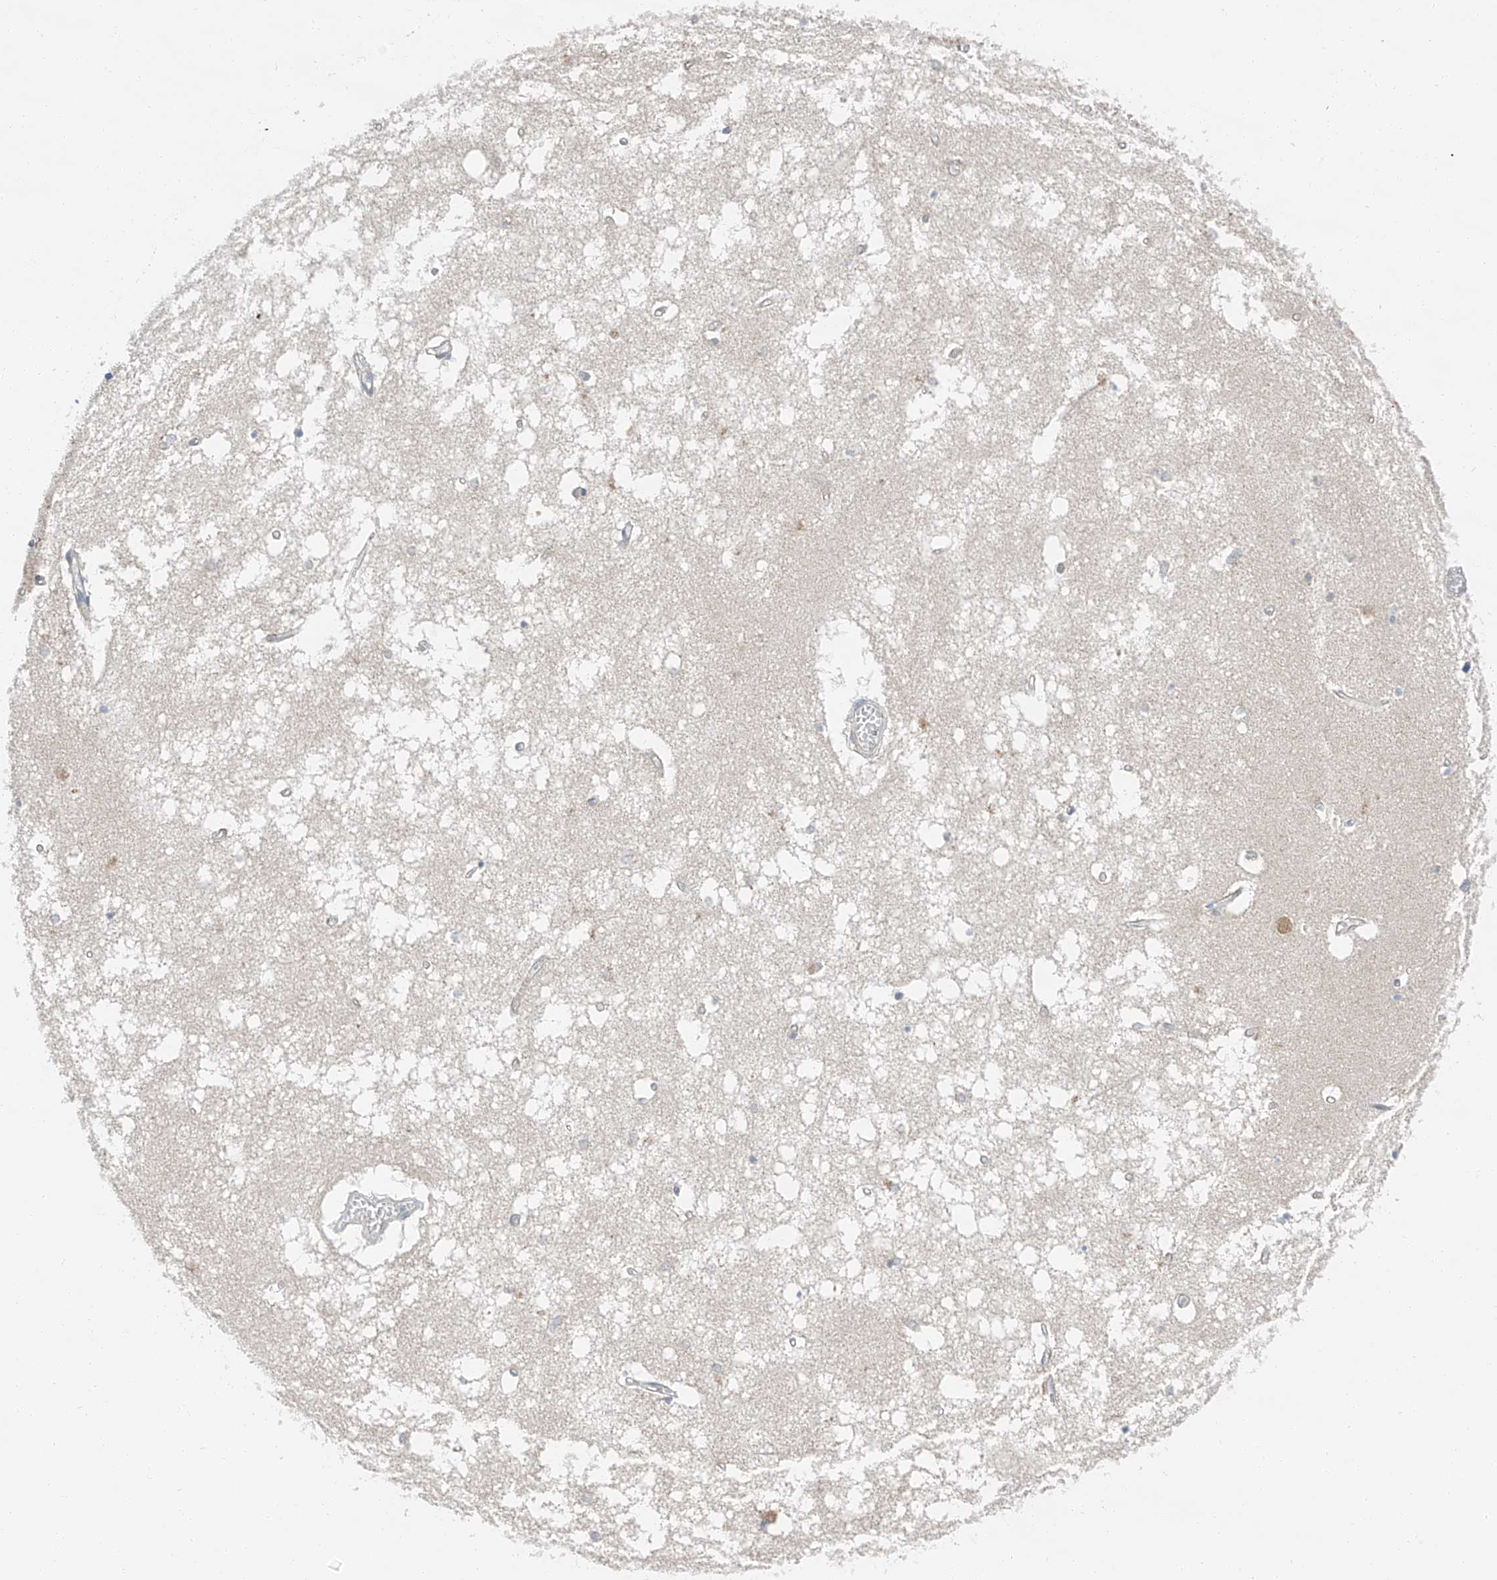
{"staining": {"intensity": "negative", "quantity": "none", "location": "none"}, "tissue": "hippocampus", "cell_type": "Glial cells", "image_type": "normal", "snomed": [{"axis": "morphology", "description": "Normal tissue, NOS"}, {"axis": "topography", "description": "Hippocampus"}], "caption": "High magnification brightfield microscopy of normal hippocampus stained with DAB (3,3'-diaminobenzidine) (brown) and counterstained with hematoxylin (blue): glial cells show no significant staining. Brightfield microscopy of immunohistochemistry stained with DAB (brown) and hematoxylin (blue), captured at high magnification.", "gene": "ZC3H15", "patient": {"sex": "male", "age": 70}}